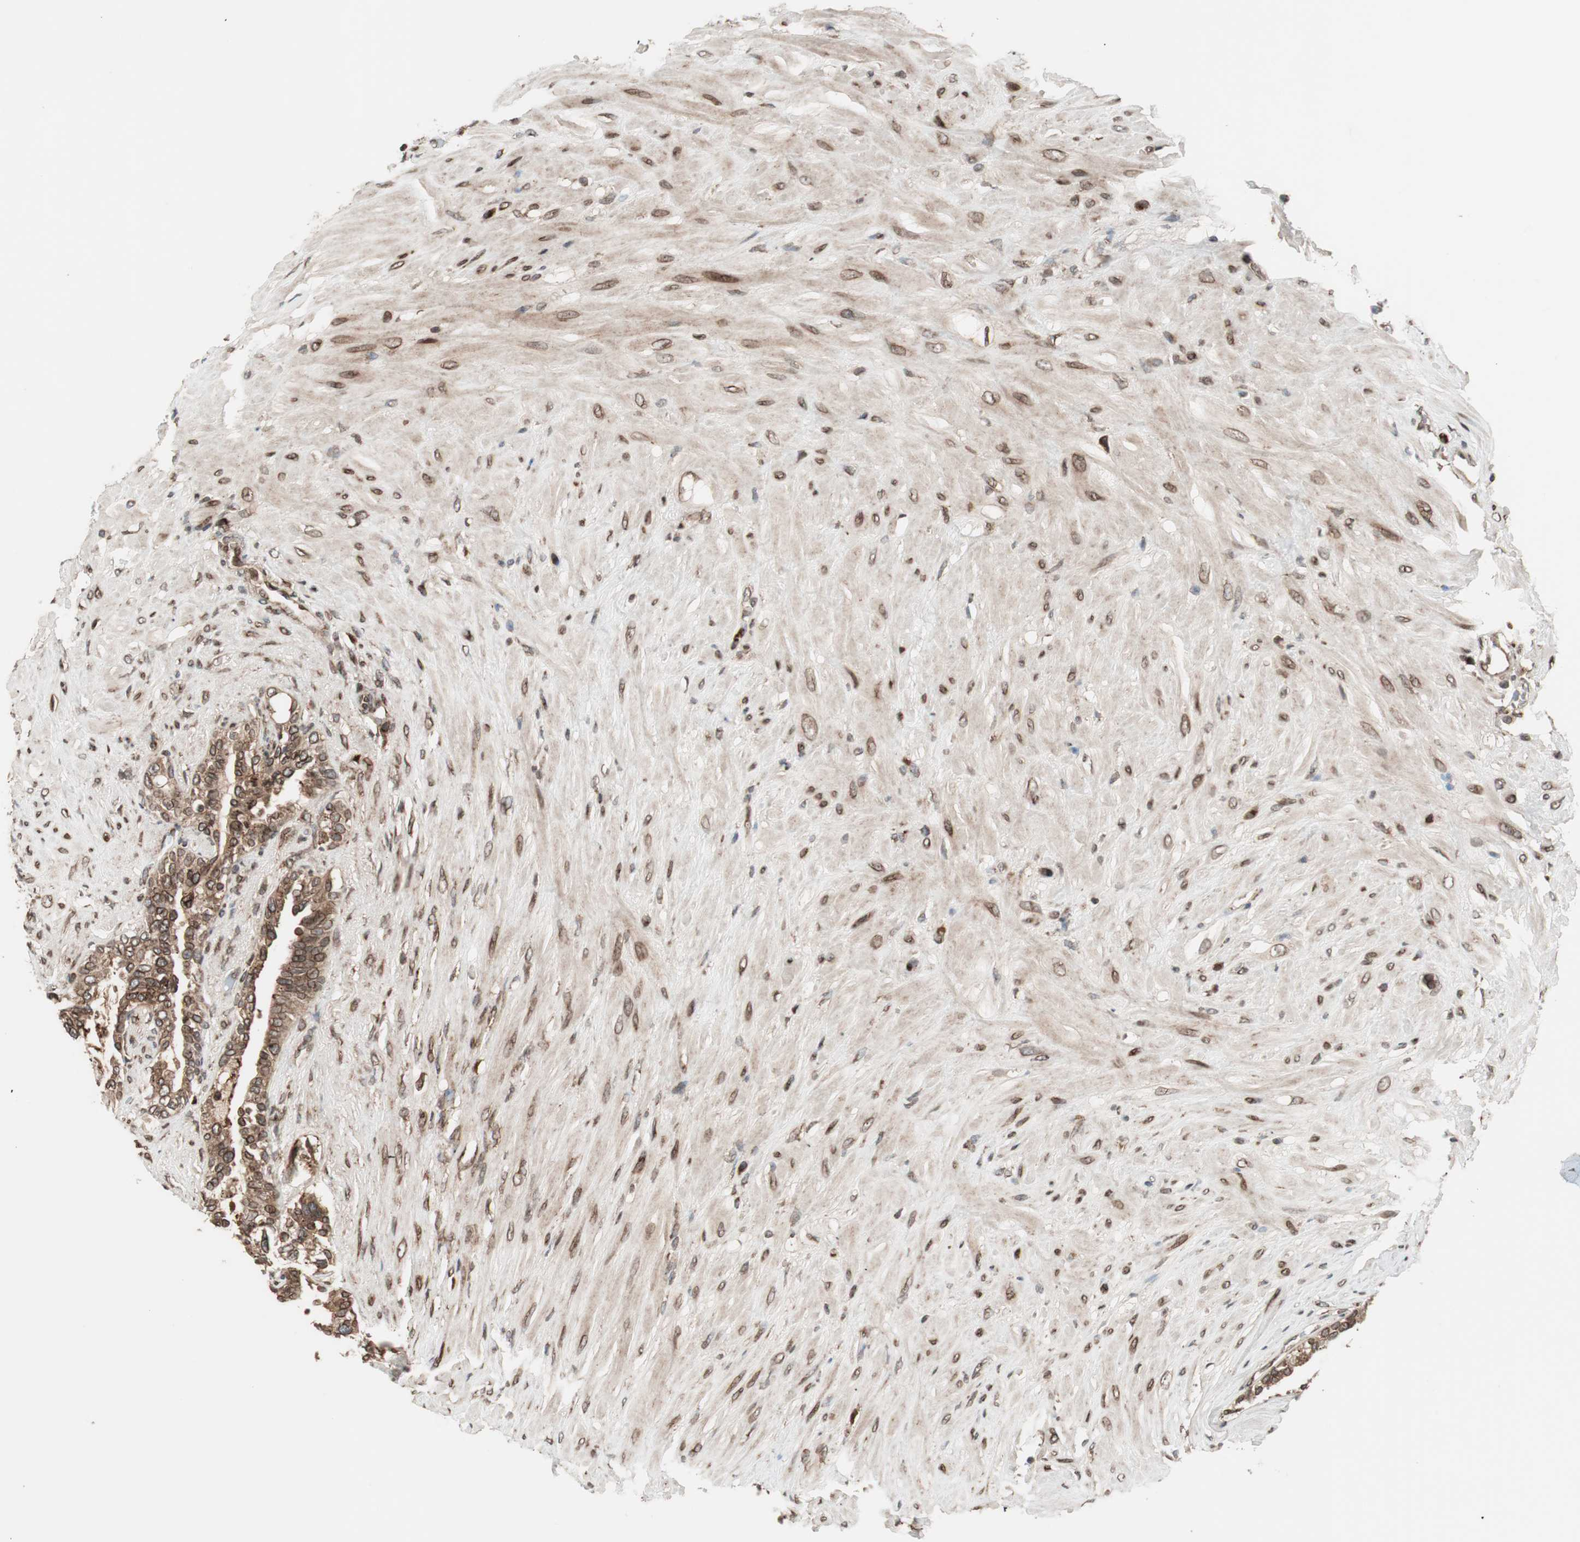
{"staining": {"intensity": "strong", "quantity": ">75%", "location": "cytoplasmic/membranous,nuclear"}, "tissue": "seminal vesicle", "cell_type": "Glandular cells", "image_type": "normal", "snomed": [{"axis": "morphology", "description": "Normal tissue, NOS"}, {"axis": "topography", "description": "Seminal veicle"}], "caption": "Seminal vesicle was stained to show a protein in brown. There is high levels of strong cytoplasmic/membranous,nuclear positivity in about >75% of glandular cells.", "gene": "NUP62", "patient": {"sex": "male", "age": 61}}